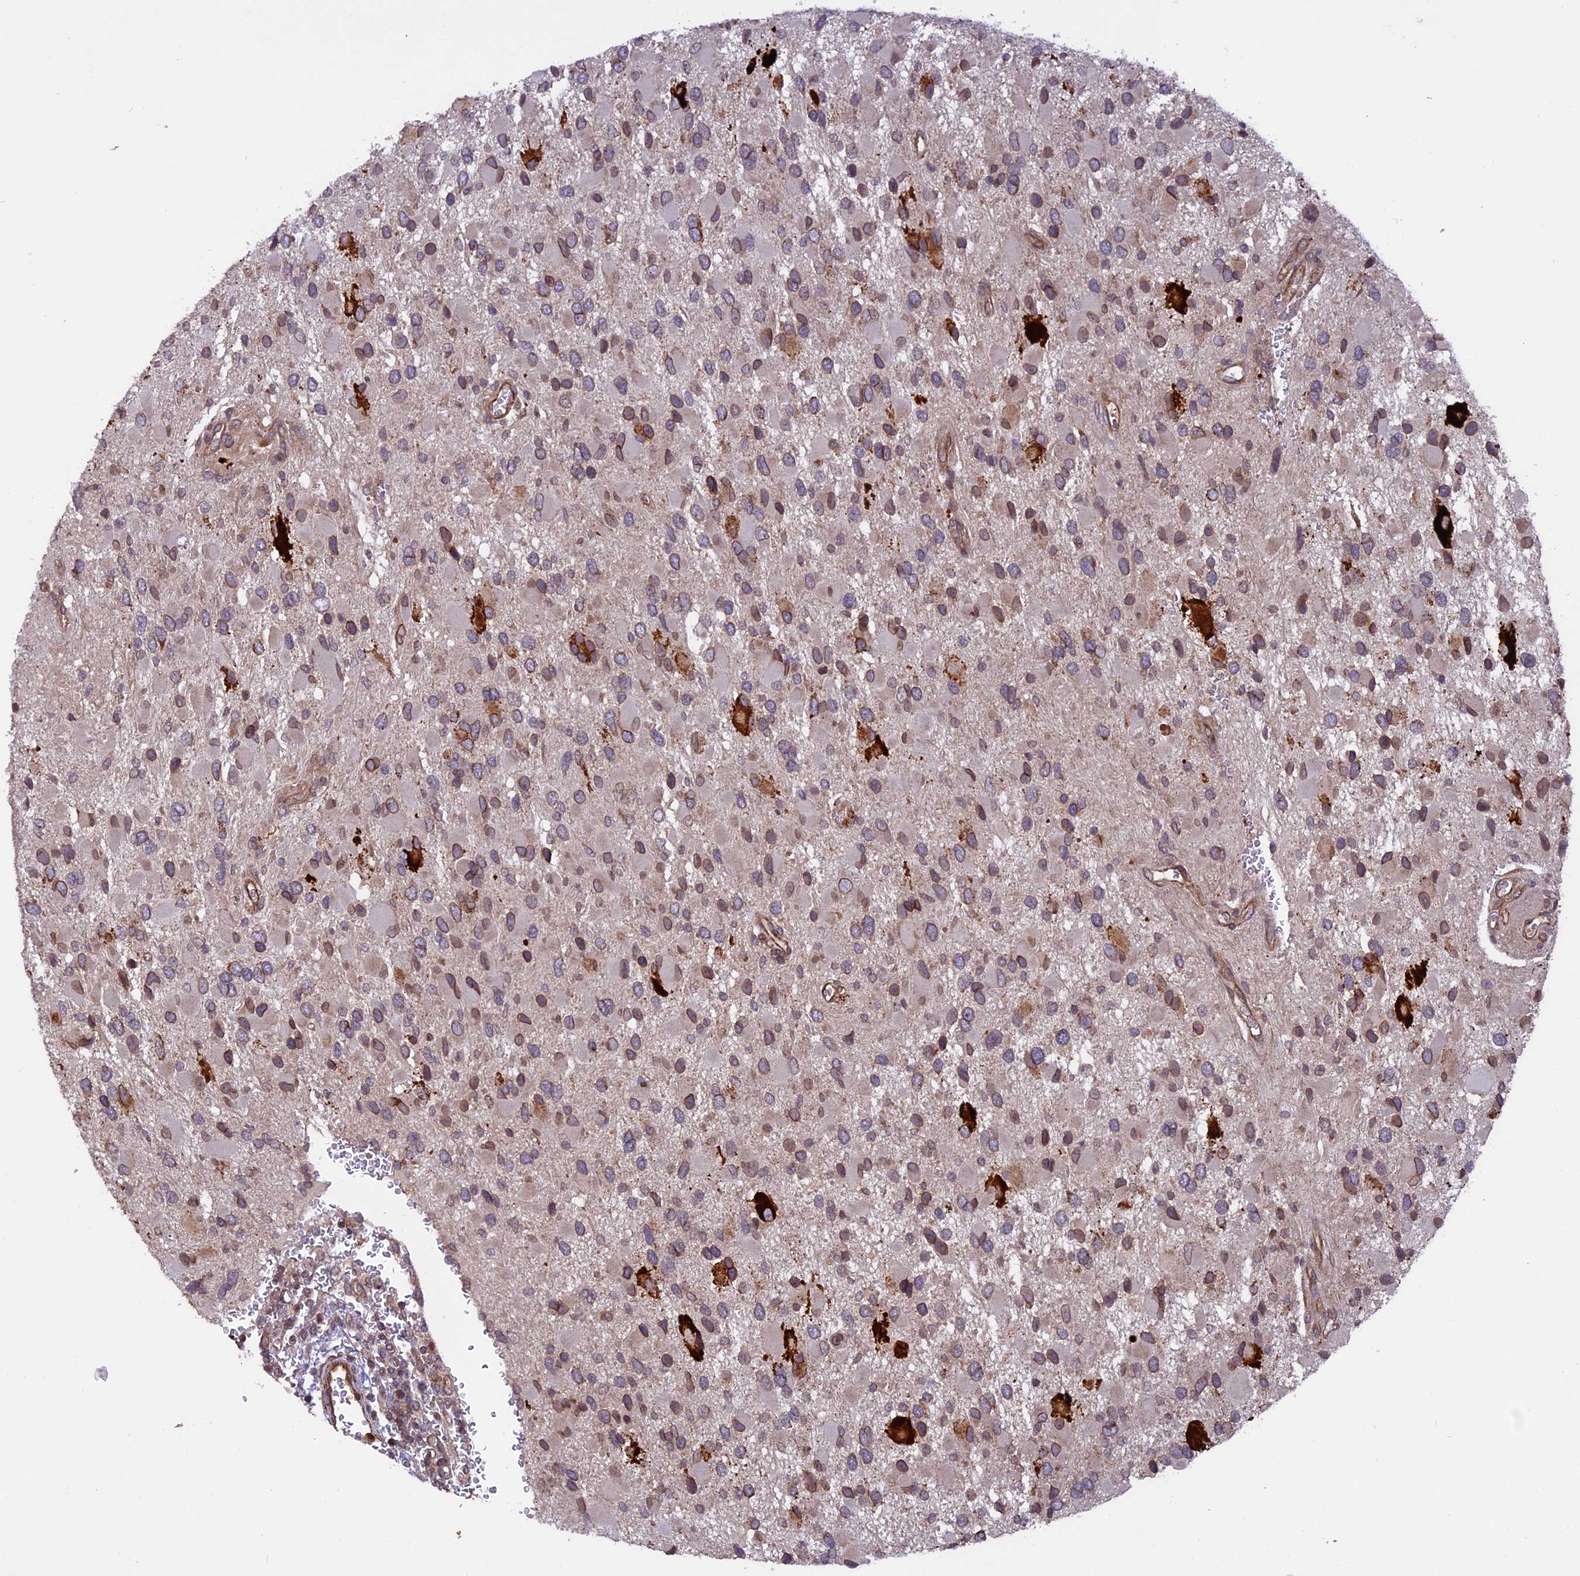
{"staining": {"intensity": "weak", "quantity": "25%-75%", "location": "cytoplasmic/membranous,nuclear"}, "tissue": "glioma", "cell_type": "Tumor cells", "image_type": "cancer", "snomed": [{"axis": "morphology", "description": "Glioma, malignant, High grade"}, {"axis": "topography", "description": "Brain"}], "caption": "DAB (3,3'-diaminobenzidine) immunohistochemical staining of malignant glioma (high-grade) exhibits weak cytoplasmic/membranous and nuclear protein expression in approximately 25%-75% of tumor cells.", "gene": "CCDC125", "patient": {"sex": "male", "age": 53}}